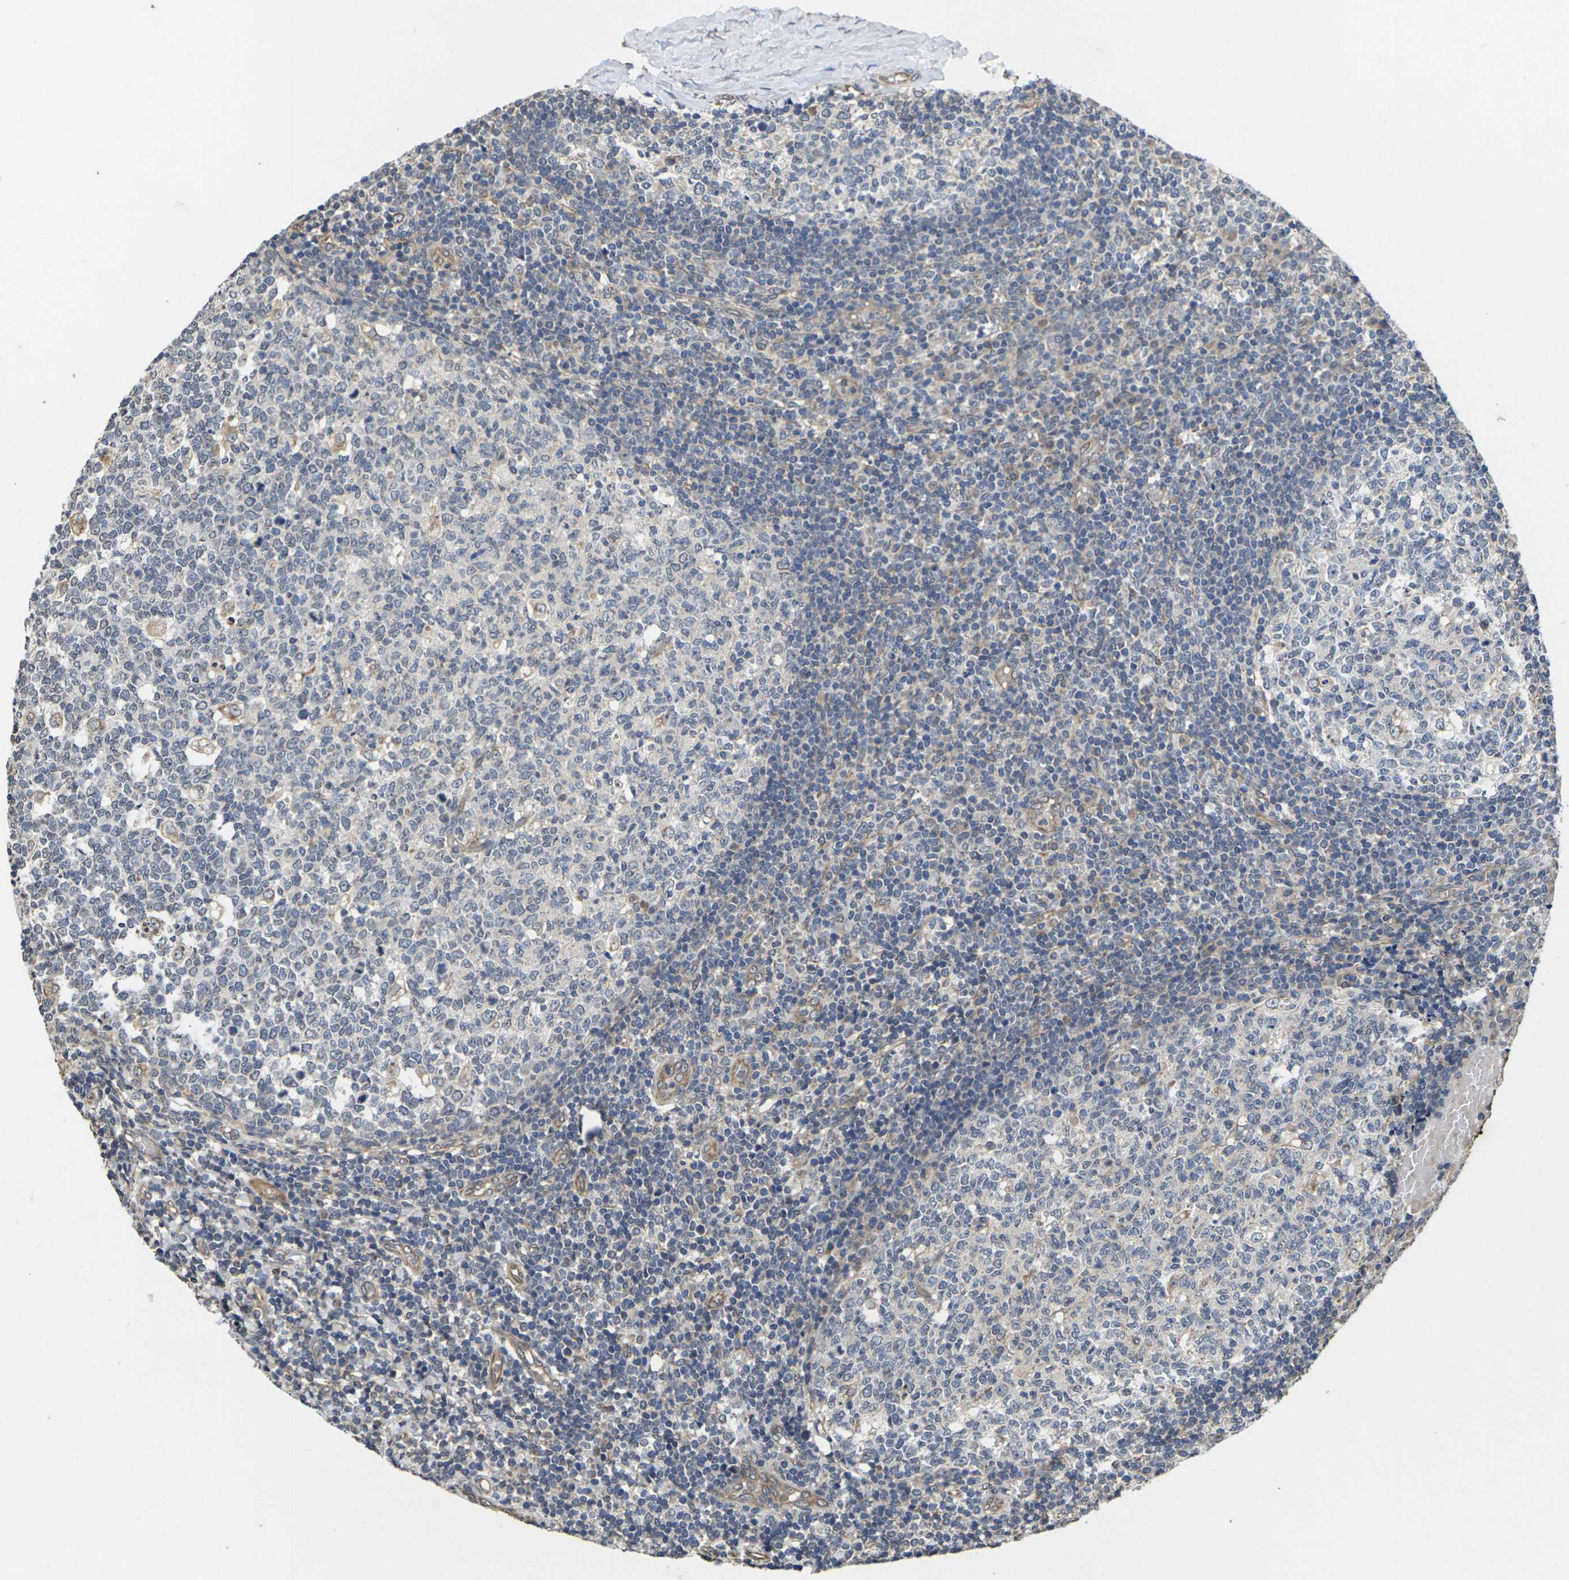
{"staining": {"intensity": "weak", "quantity": "<25%", "location": "cytoplasmic/membranous"}, "tissue": "tonsil", "cell_type": "Germinal center cells", "image_type": "normal", "snomed": [{"axis": "morphology", "description": "Normal tissue, NOS"}, {"axis": "topography", "description": "Tonsil"}], "caption": "An image of human tonsil is negative for staining in germinal center cells. (Immunohistochemistry, brightfield microscopy, high magnification).", "gene": "DKK2", "patient": {"sex": "female", "age": 19}}